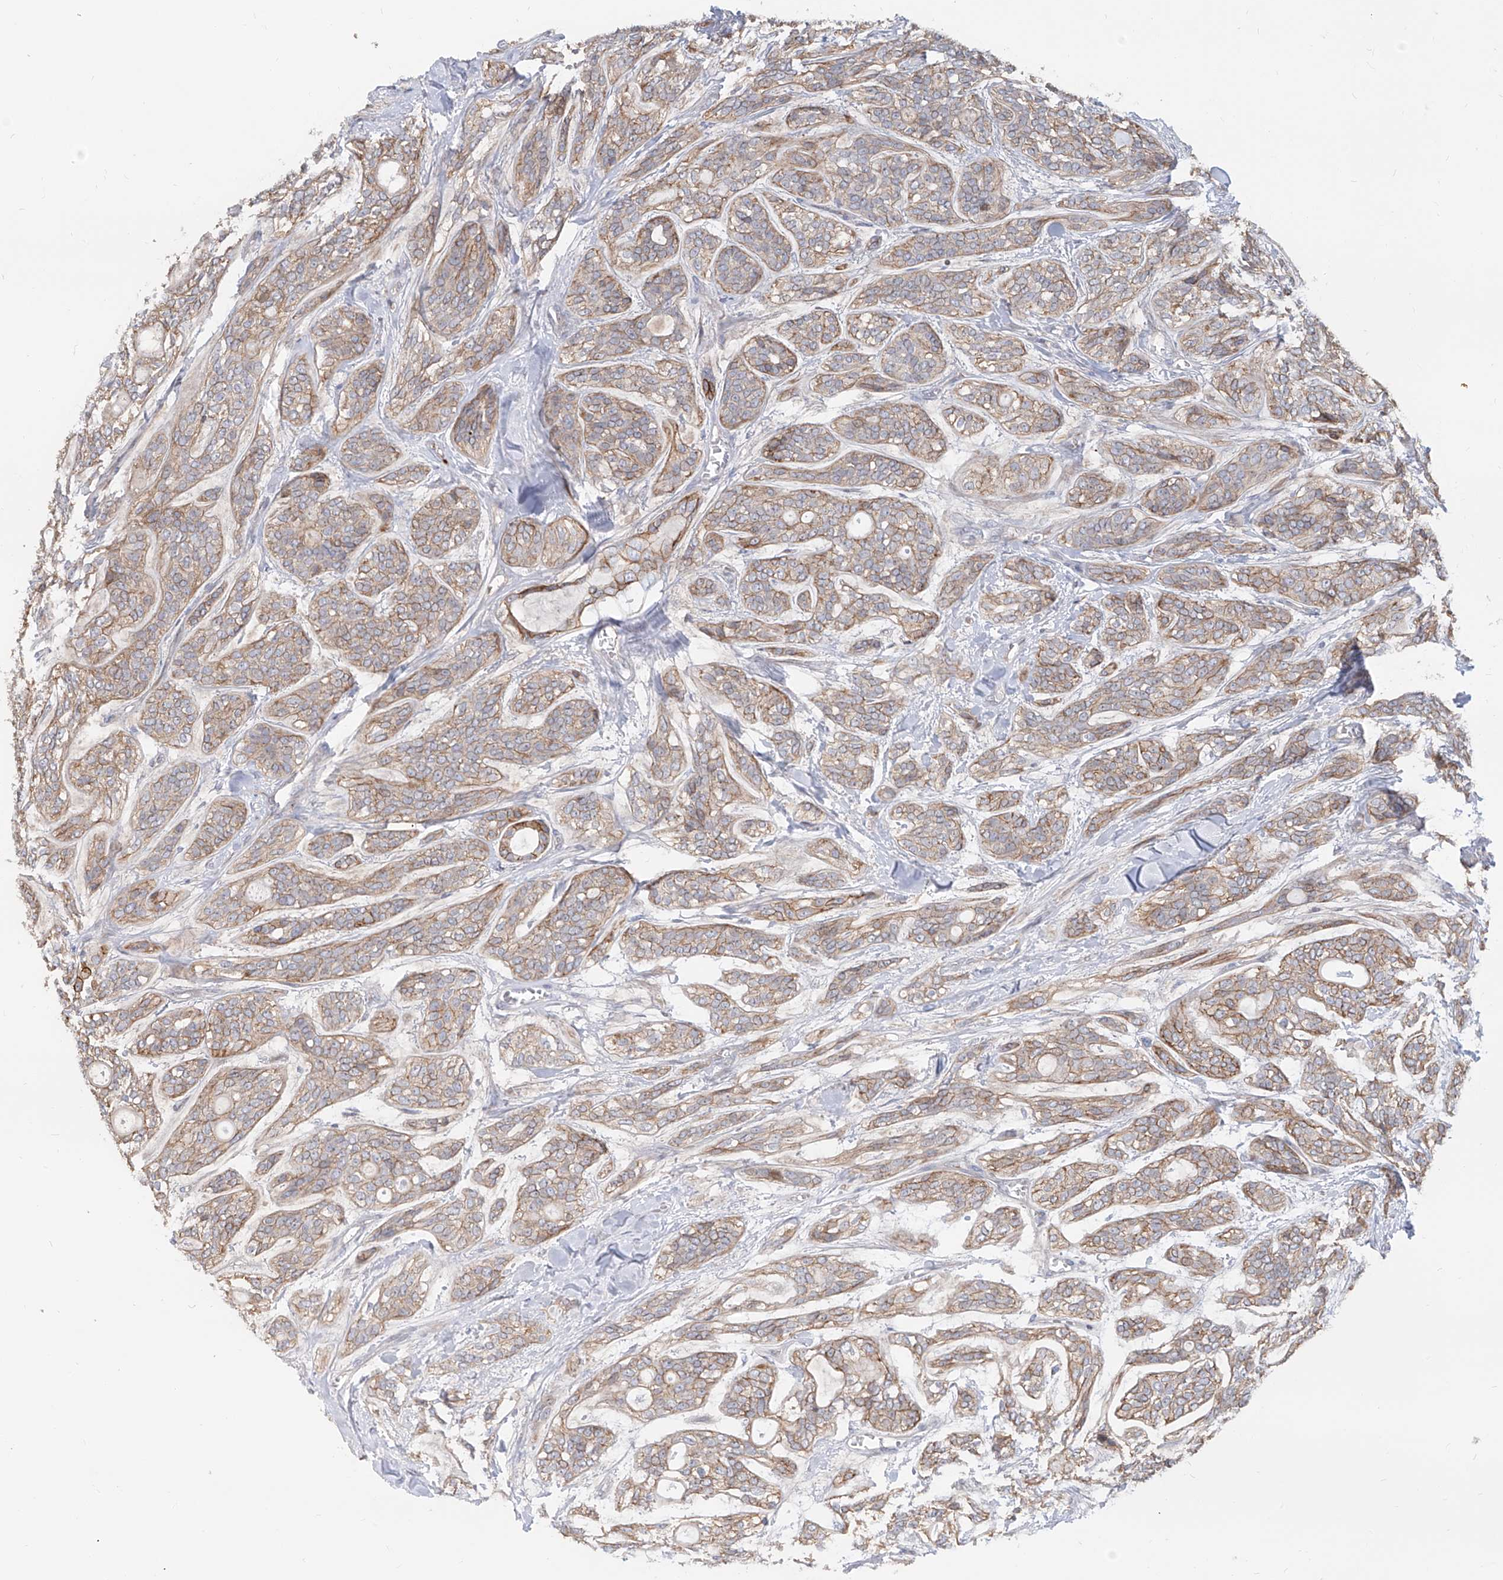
{"staining": {"intensity": "weak", "quantity": "25%-75%", "location": "cytoplasmic/membranous"}, "tissue": "head and neck cancer", "cell_type": "Tumor cells", "image_type": "cancer", "snomed": [{"axis": "morphology", "description": "Adenocarcinoma, NOS"}, {"axis": "topography", "description": "Head-Neck"}], "caption": "A histopathology image showing weak cytoplasmic/membranous positivity in about 25%-75% of tumor cells in head and neck cancer, as visualized by brown immunohistochemical staining.", "gene": "LRRC1", "patient": {"sex": "male", "age": 66}}